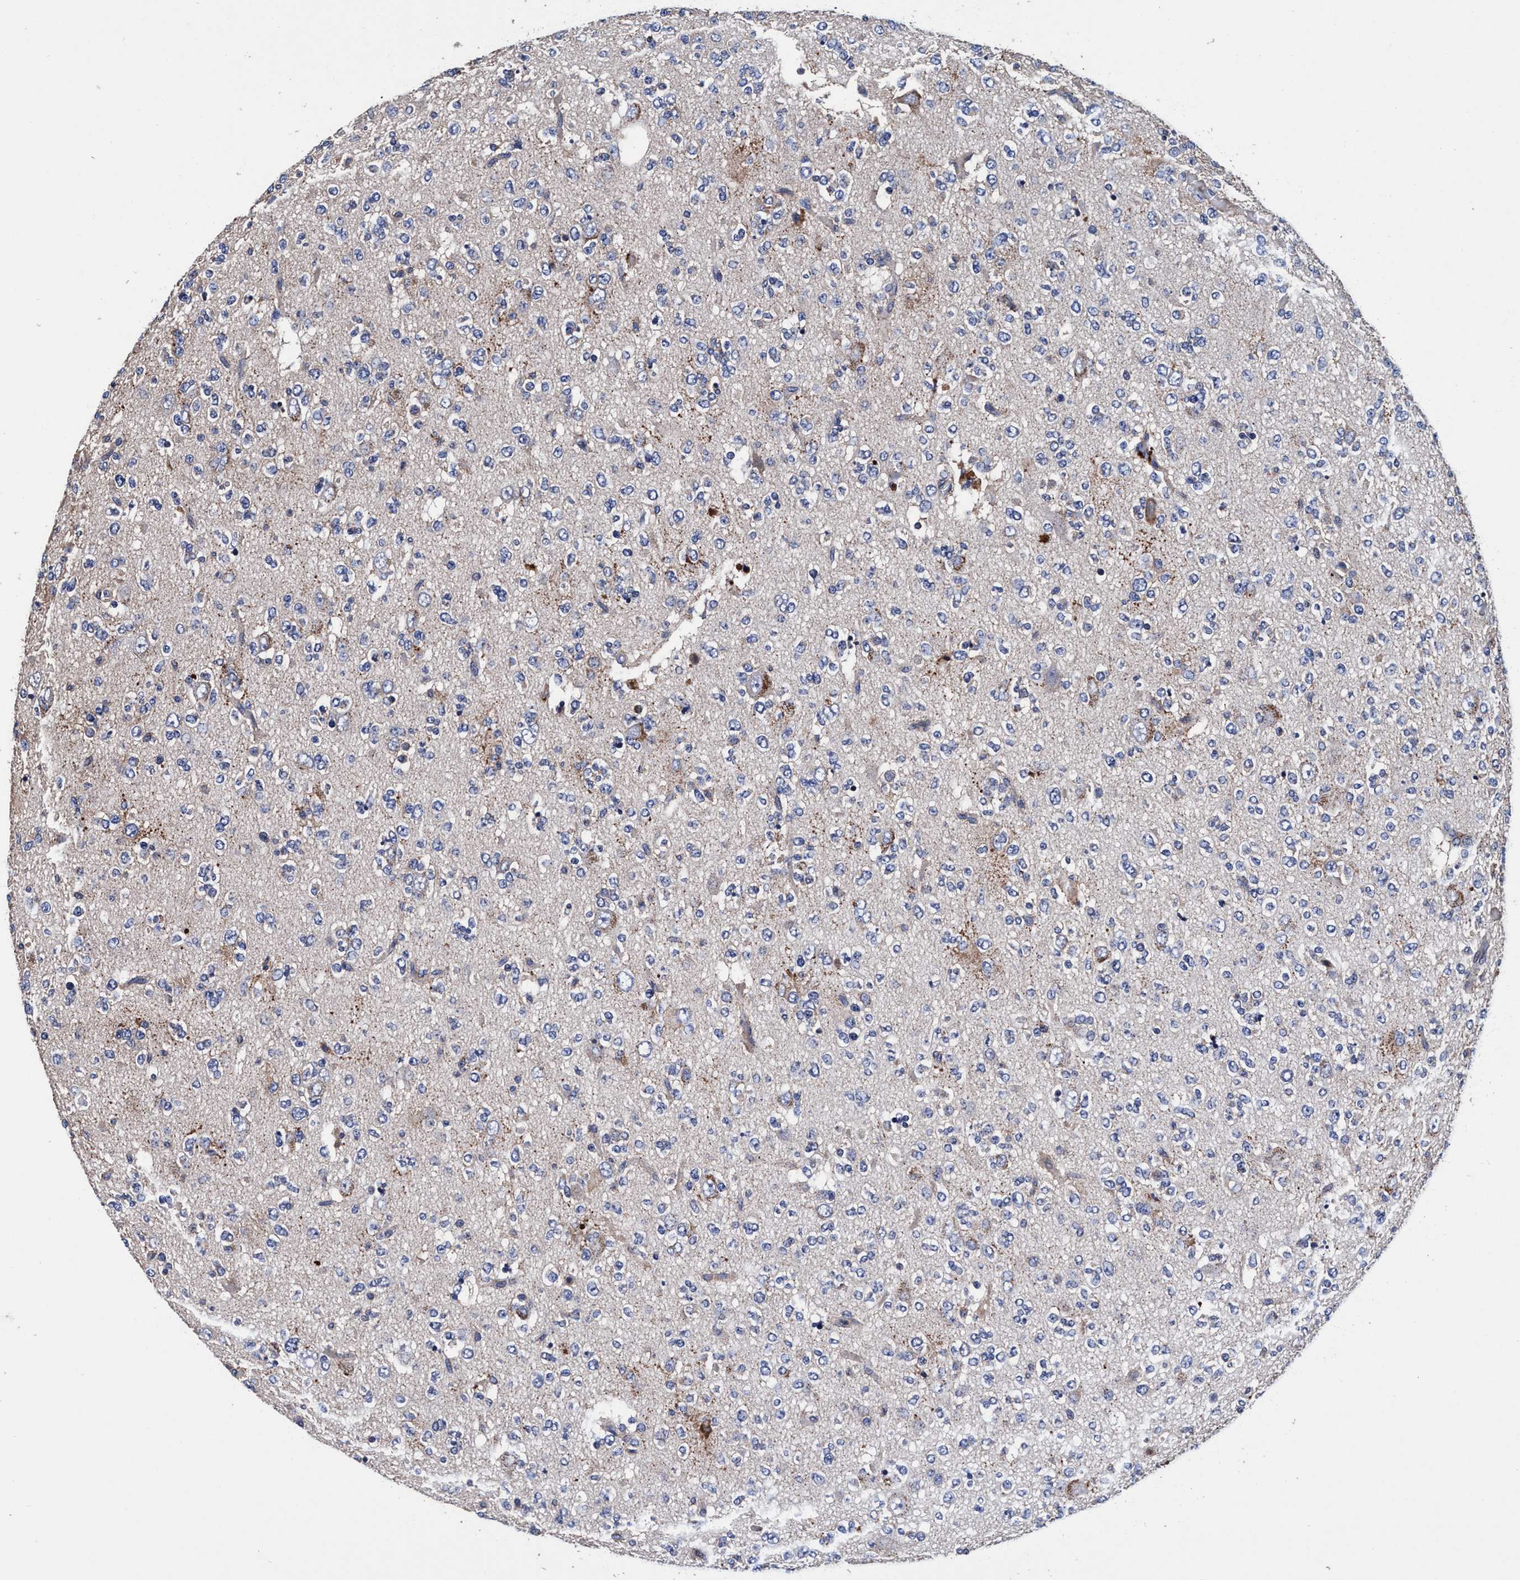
{"staining": {"intensity": "negative", "quantity": "none", "location": "none"}, "tissue": "glioma", "cell_type": "Tumor cells", "image_type": "cancer", "snomed": [{"axis": "morphology", "description": "Glioma, malignant, Low grade"}, {"axis": "topography", "description": "Brain"}], "caption": "Low-grade glioma (malignant) was stained to show a protein in brown. There is no significant staining in tumor cells. (DAB immunohistochemistry with hematoxylin counter stain).", "gene": "RNF208", "patient": {"sex": "male", "age": 38}}